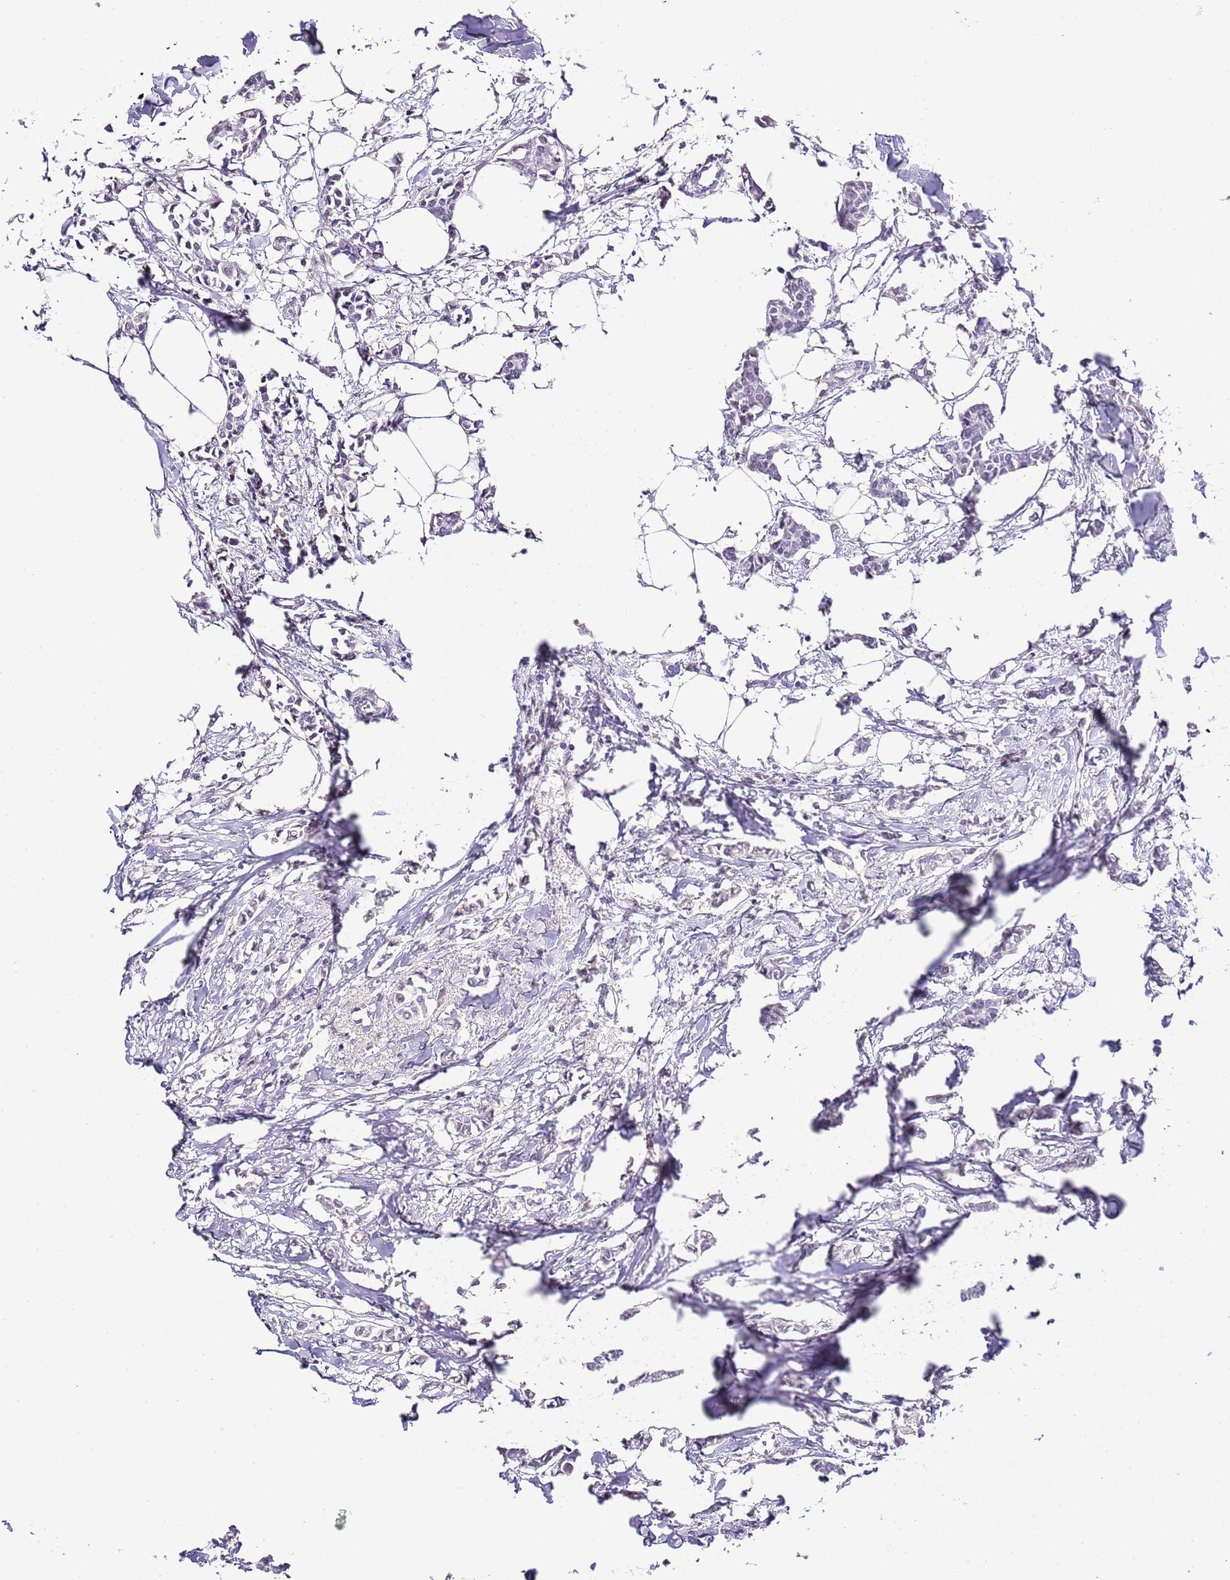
{"staining": {"intensity": "negative", "quantity": "none", "location": "none"}, "tissue": "breast cancer", "cell_type": "Tumor cells", "image_type": "cancer", "snomed": [{"axis": "morphology", "description": "Duct carcinoma"}, {"axis": "topography", "description": "Breast"}], "caption": "IHC image of human breast infiltrating ductal carcinoma stained for a protein (brown), which shows no staining in tumor cells.", "gene": "NOP56", "patient": {"sex": "female", "age": 41}}